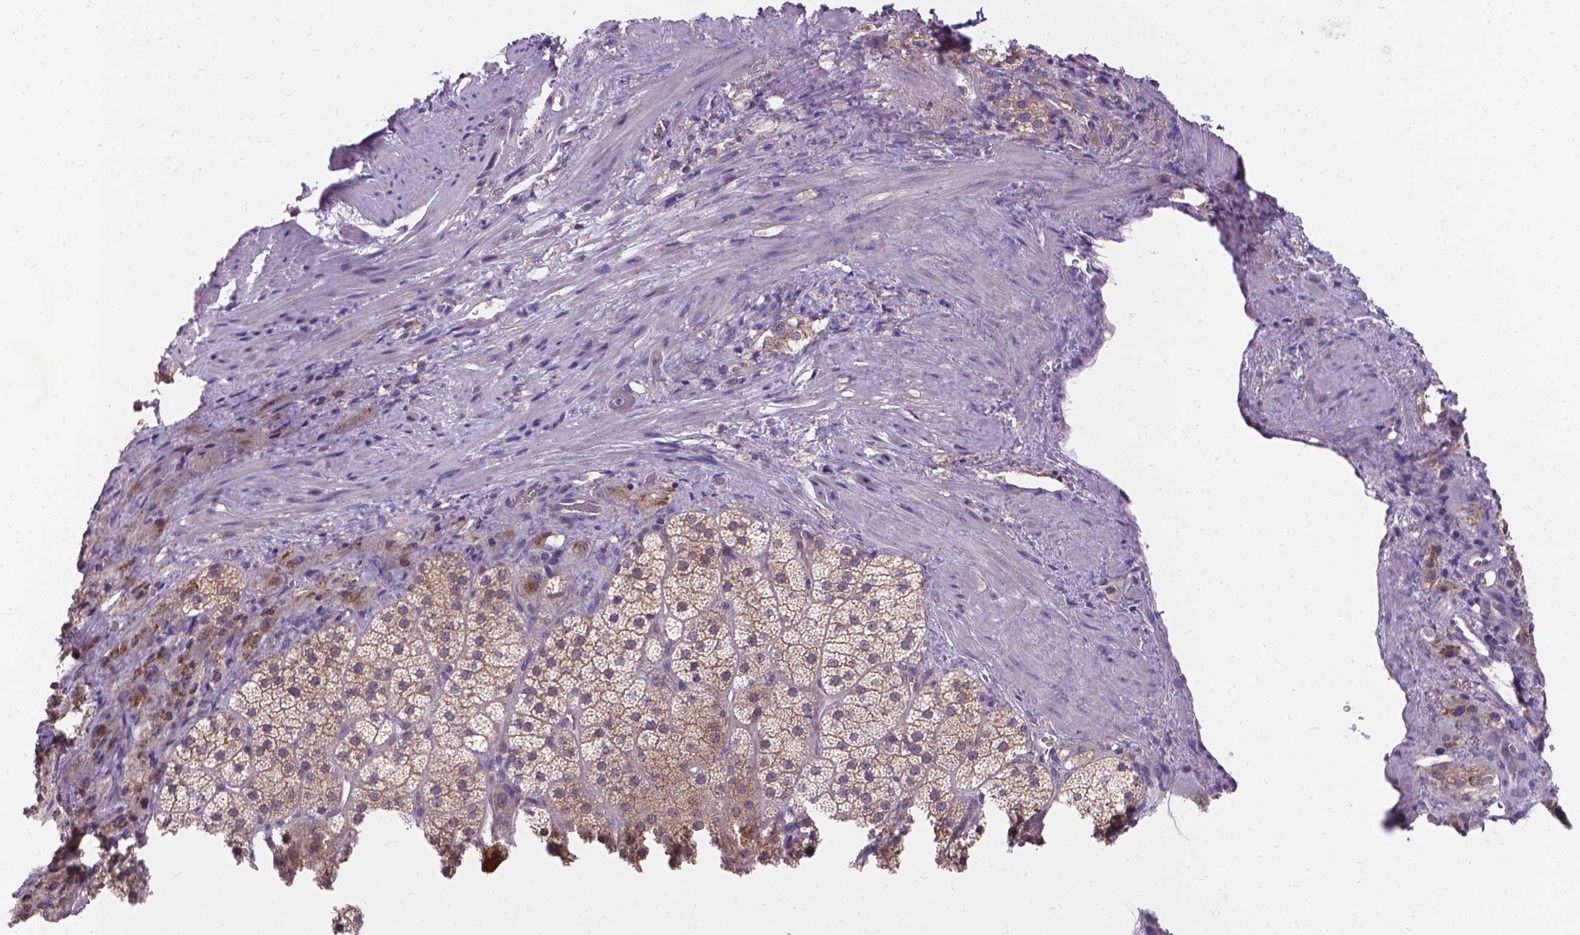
{"staining": {"intensity": "moderate", "quantity": "25%-75%", "location": "cytoplasmic/membranous"}, "tissue": "adrenal gland", "cell_type": "Glandular cells", "image_type": "normal", "snomed": [{"axis": "morphology", "description": "Normal tissue, NOS"}, {"axis": "topography", "description": "Adrenal gland"}], "caption": "IHC photomicrograph of unremarkable adrenal gland stained for a protein (brown), which demonstrates medium levels of moderate cytoplasmic/membranous staining in about 25%-75% of glandular cells.", "gene": "DENND6A", "patient": {"sex": "male", "age": 57}}